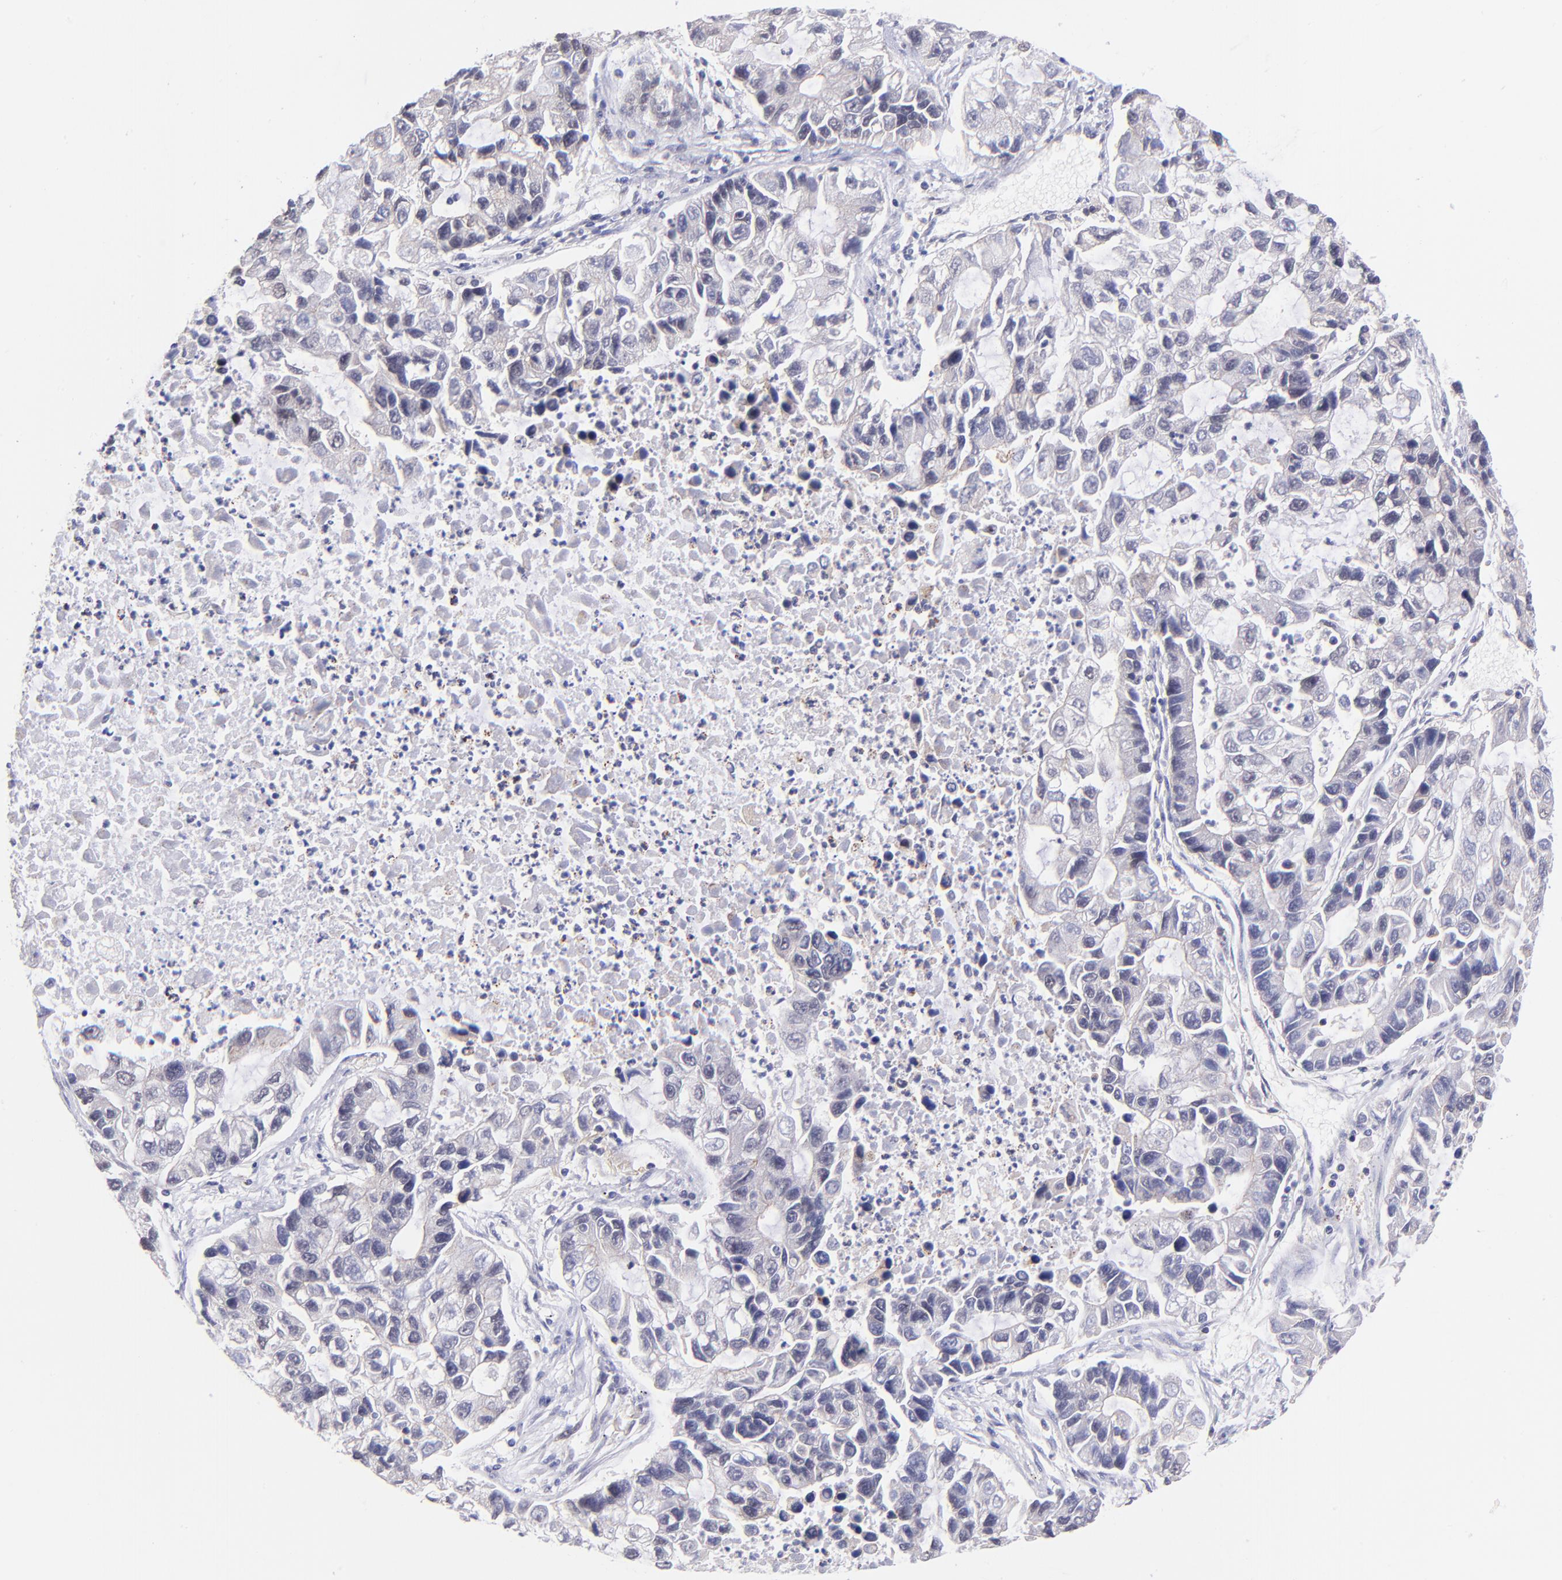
{"staining": {"intensity": "negative", "quantity": "none", "location": "none"}, "tissue": "lung cancer", "cell_type": "Tumor cells", "image_type": "cancer", "snomed": [{"axis": "morphology", "description": "Adenocarcinoma, NOS"}, {"axis": "topography", "description": "Lung"}], "caption": "Protein analysis of lung cancer shows no significant staining in tumor cells.", "gene": "SOX6", "patient": {"sex": "female", "age": 51}}